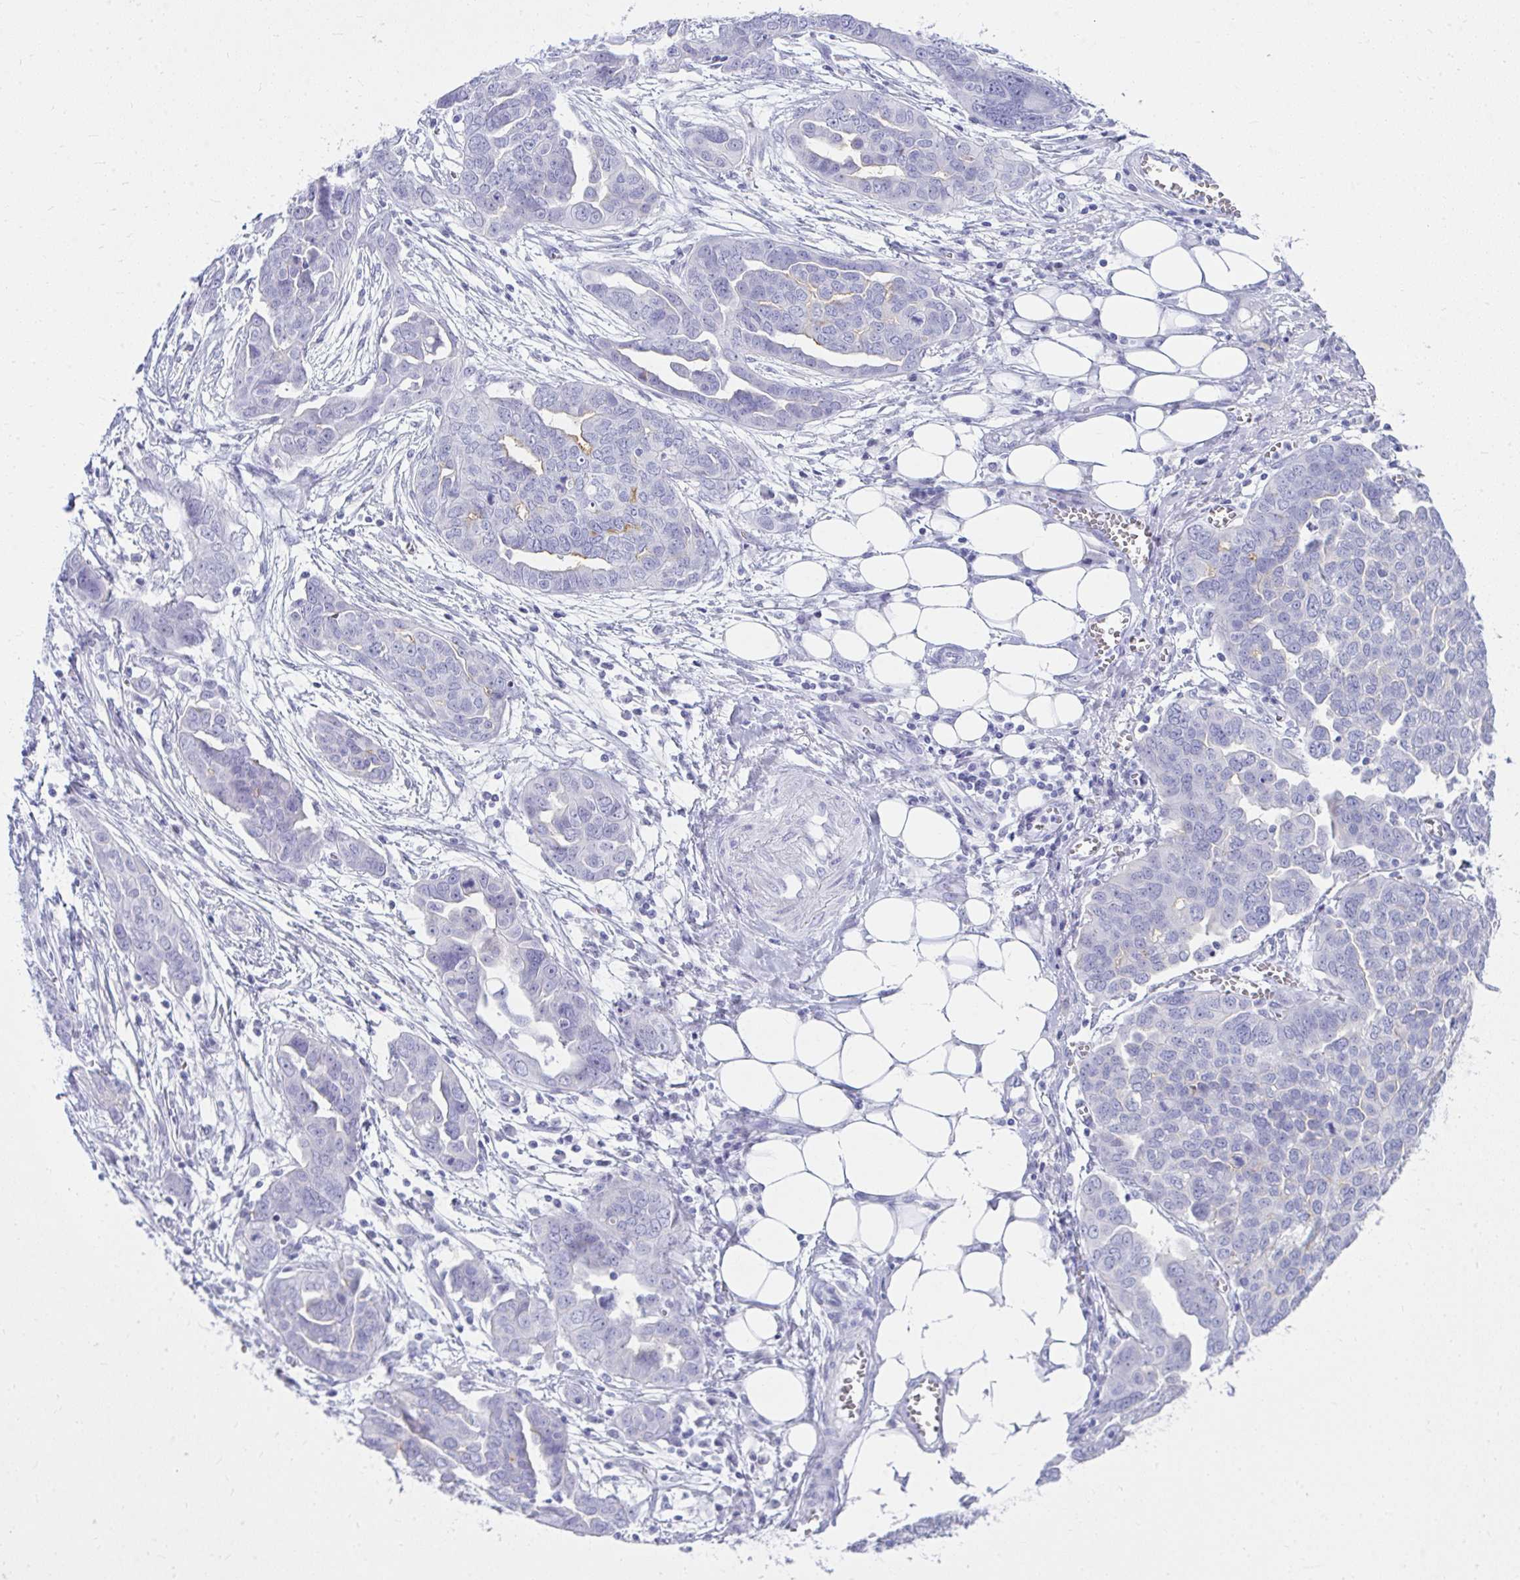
{"staining": {"intensity": "weak", "quantity": "<25%", "location": "cytoplasmic/membranous"}, "tissue": "ovarian cancer", "cell_type": "Tumor cells", "image_type": "cancer", "snomed": [{"axis": "morphology", "description": "Cystadenocarcinoma, serous, NOS"}, {"axis": "topography", "description": "Ovary"}], "caption": "IHC of human ovarian cancer displays no staining in tumor cells.", "gene": "OR5F1", "patient": {"sex": "female", "age": 59}}